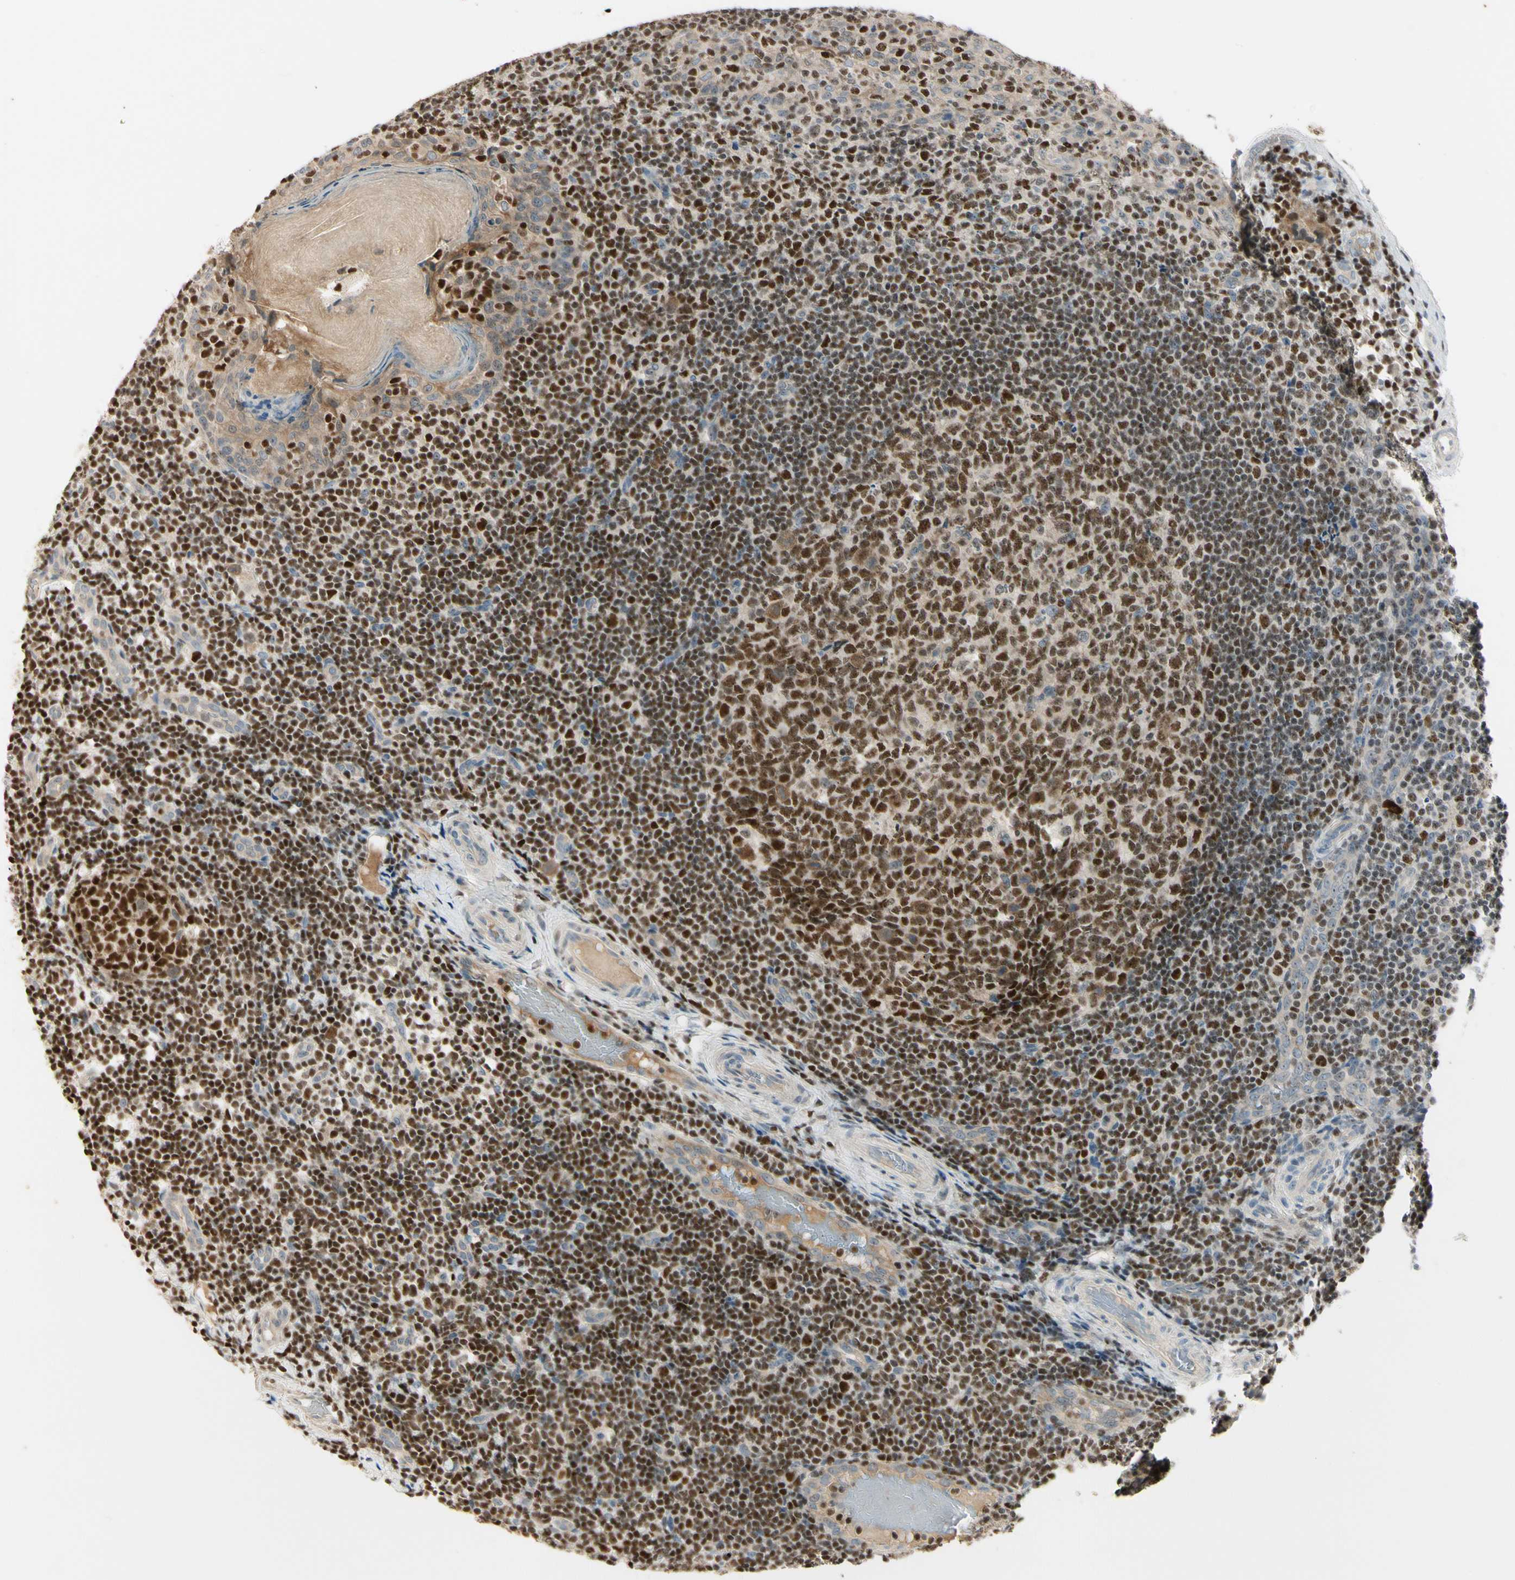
{"staining": {"intensity": "strong", "quantity": ">75%", "location": "nuclear"}, "tissue": "tonsil", "cell_type": "Germinal center cells", "image_type": "normal", "snomed": [{"axis": "morphology", "description": "Normal tissue, NOS"}, {"axis": "topography", "description": "Tonsil"}], "caption": "The micrograph displays a brown stain indicating the presence of a protein in the nuclear of germinal center cells in tonsil. Immunohistochemistry stains the protein of interest in brown and the nuclei are stained blue.", "gene": "NFYA", "patient": {"sex": "female", "age": 19}}